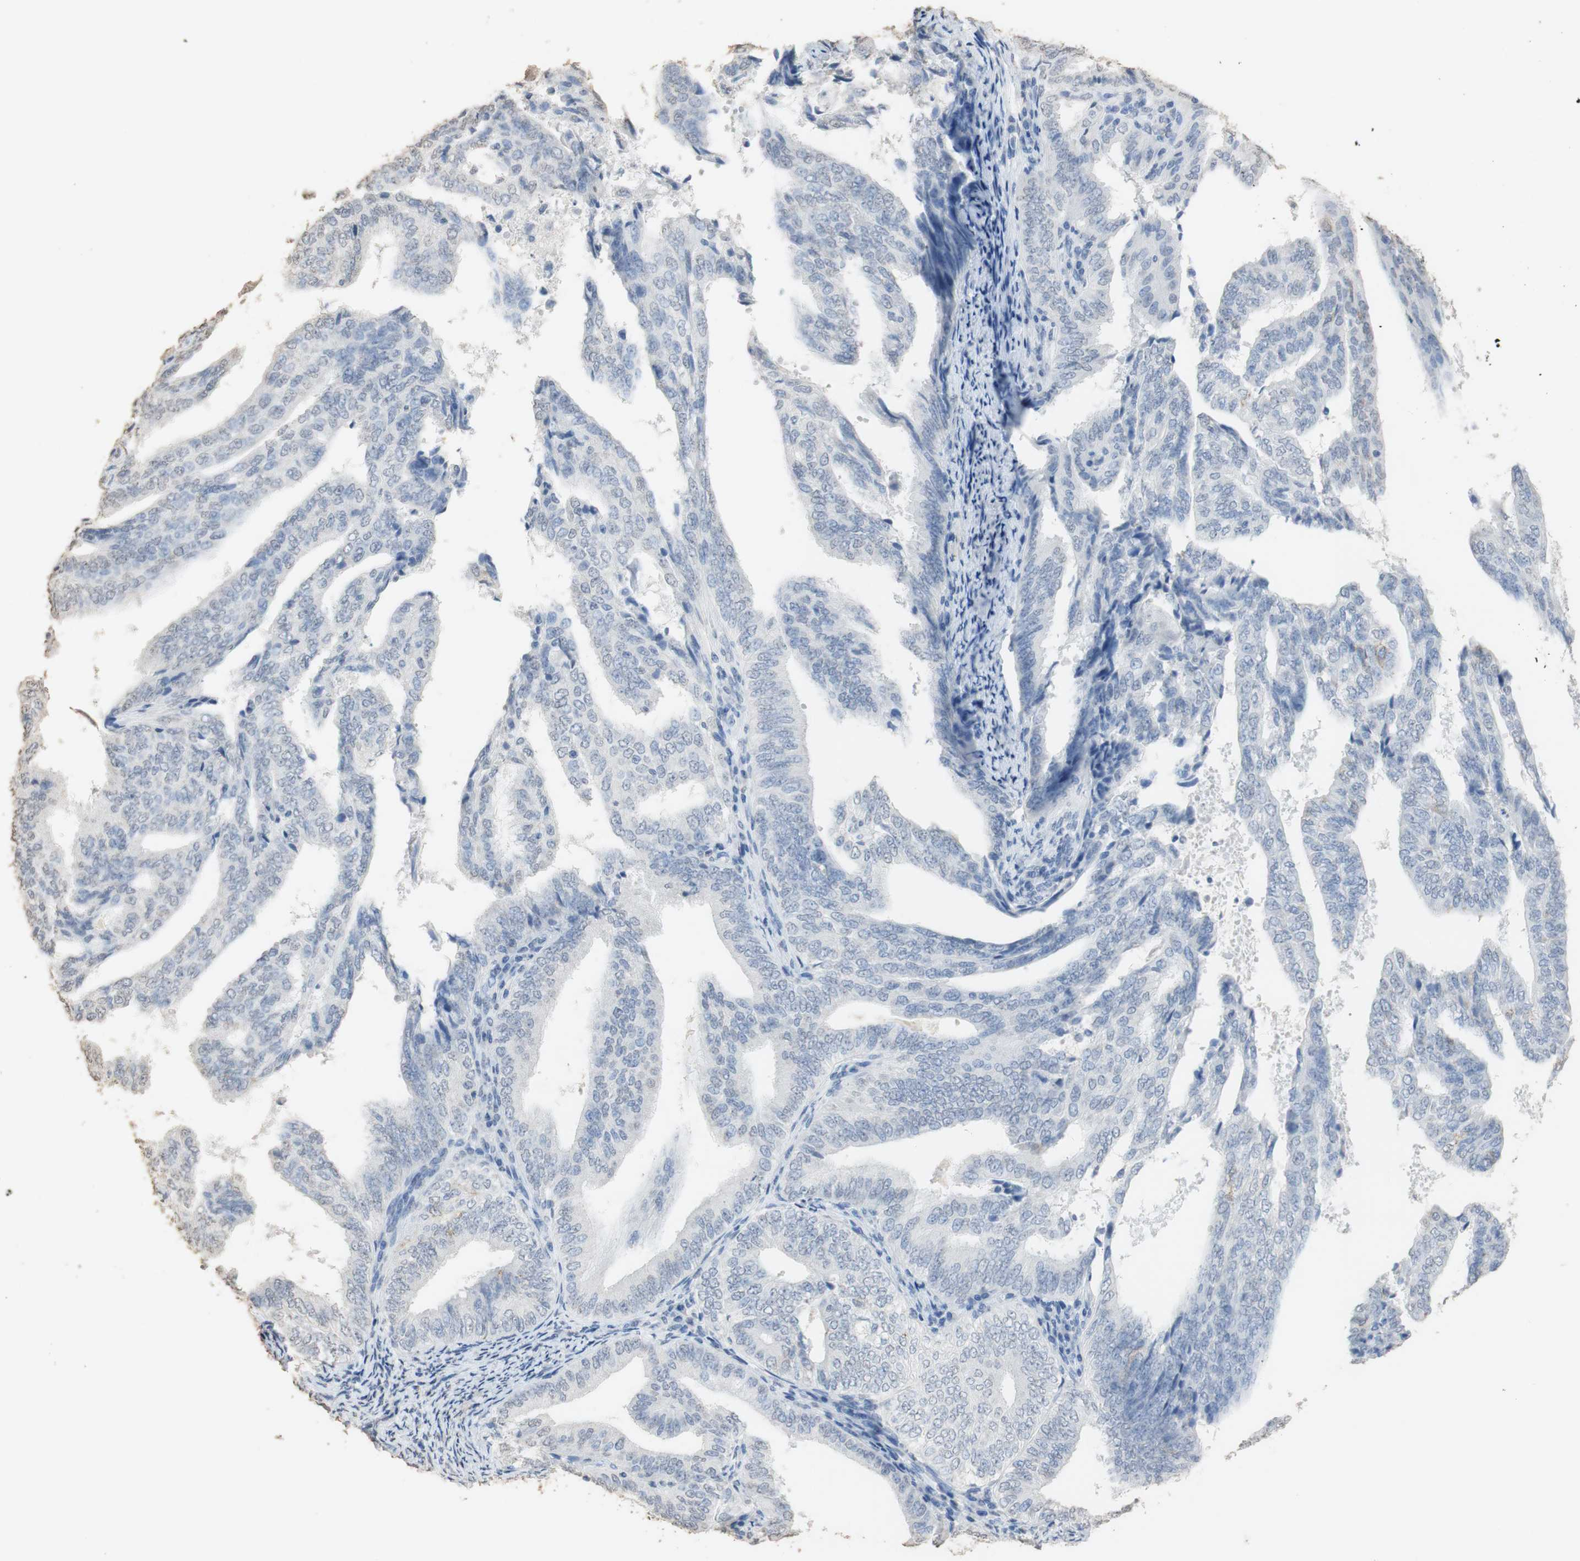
{"staining": {"intensity": "weak", "quantity": "<25%", "location": "cytoplasmic/membranous"}, "tissue": "endometrial cancer", "cell_type": "Tumor cells", "image_type": "cancer", "snomed": [{"axis": "morphology", "description": "Adenocarcinoma, NOS"}, {"axis": "topography", "description": "Endometrium"}], "caption": "The immunohistochemistry (IHC) histopathology image has no significant expression in tumor cells of endometrial cancer tissue.", "gene": "L1CAM", "patient": {"sex": "female", "age": 58}}